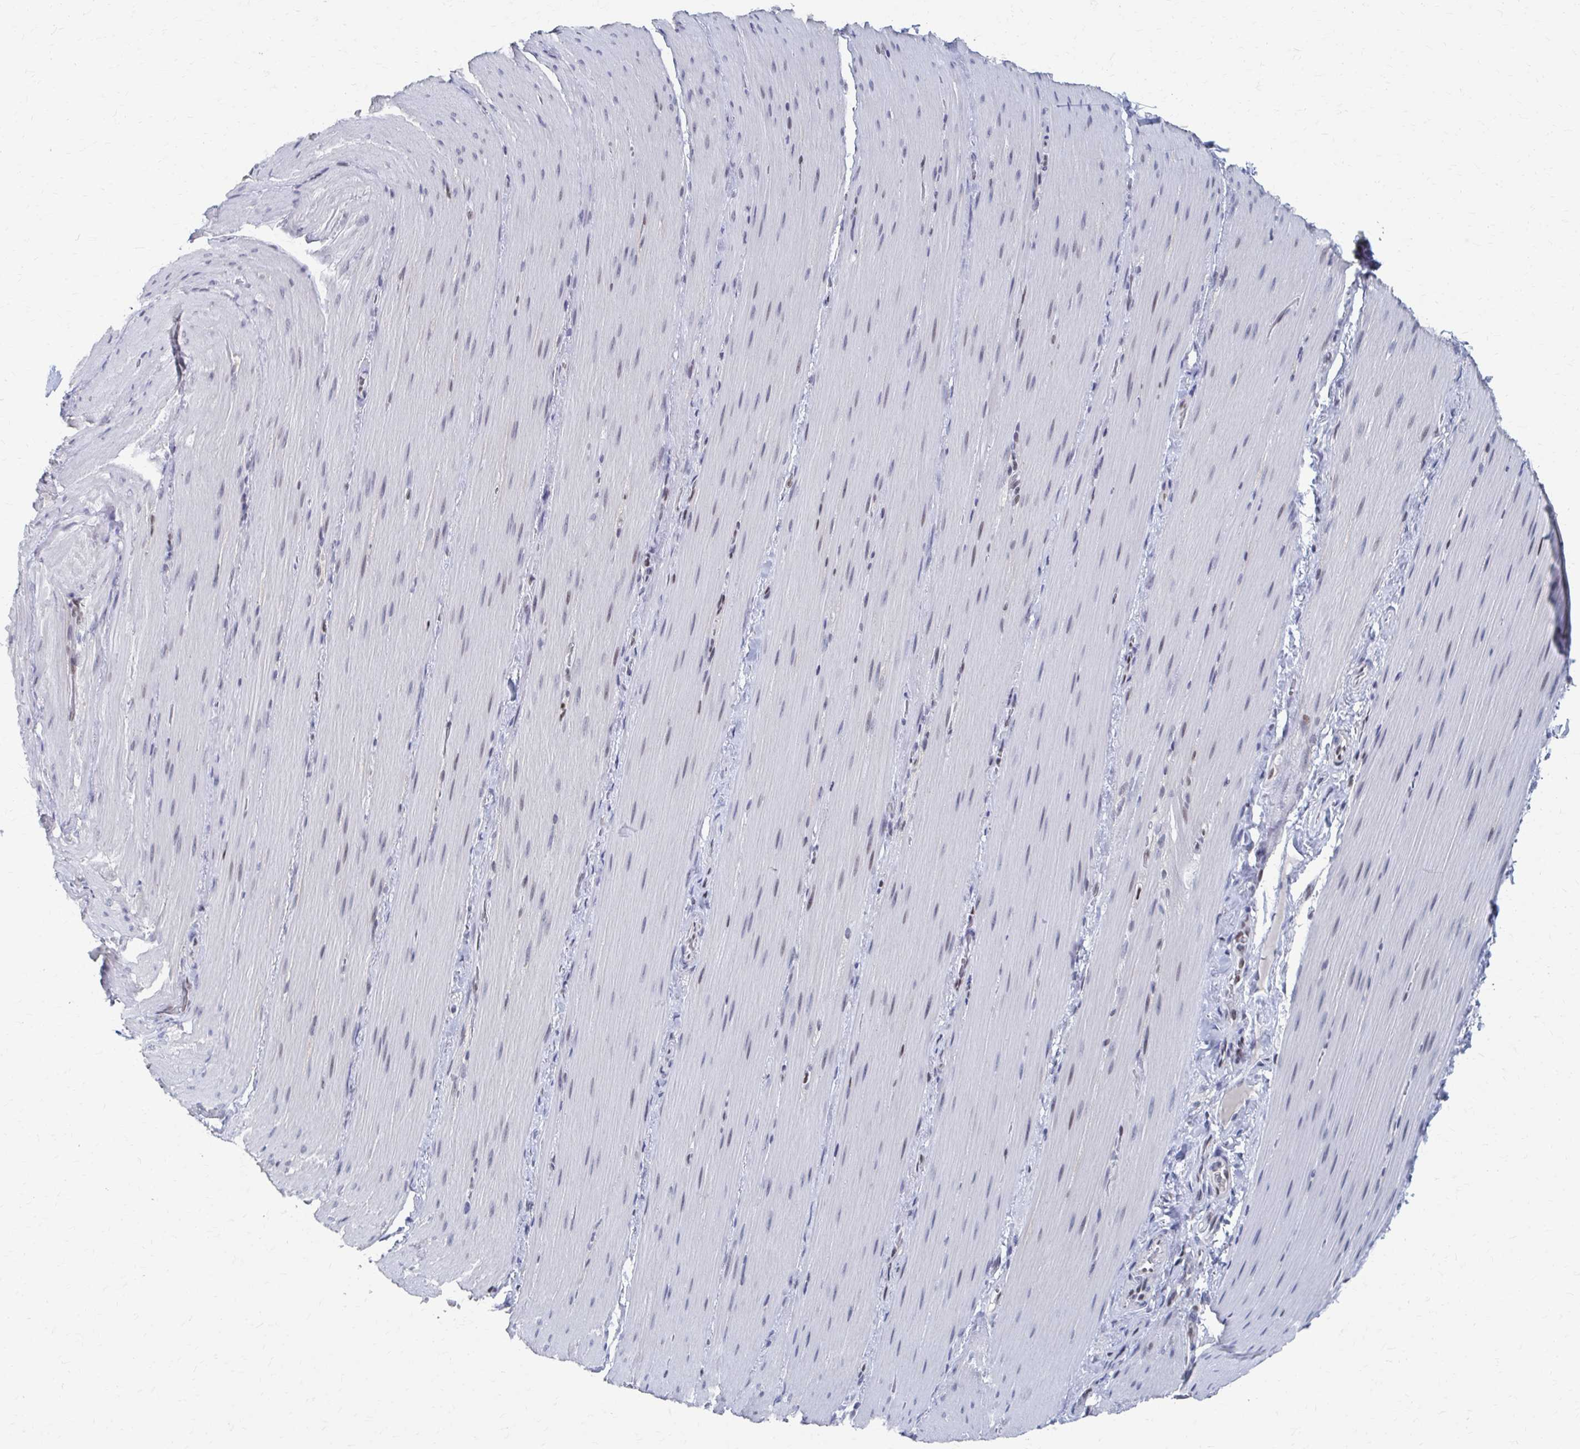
{"staining": {"intensity": "negative", "quantity": "none", "location": "none"}, "tissue": "smooth muscle", "cell_type": "Smooth muscle cells", "image_type": "normal", "snomed": [{"axis": "morphology", "description": "Normal tissue, NOS"}, {"axis": "topography", "description": "Smooth muscle"}, {"axis": "topography", "description": "Colon"}], "caption": "Immunohistochemistry (IHC) of unremarkable smooth muscle demonstrates no positivity in smooth muscle cells.", "gene": "CDIN1", "patient": {"sex": "male", "age": 73}}